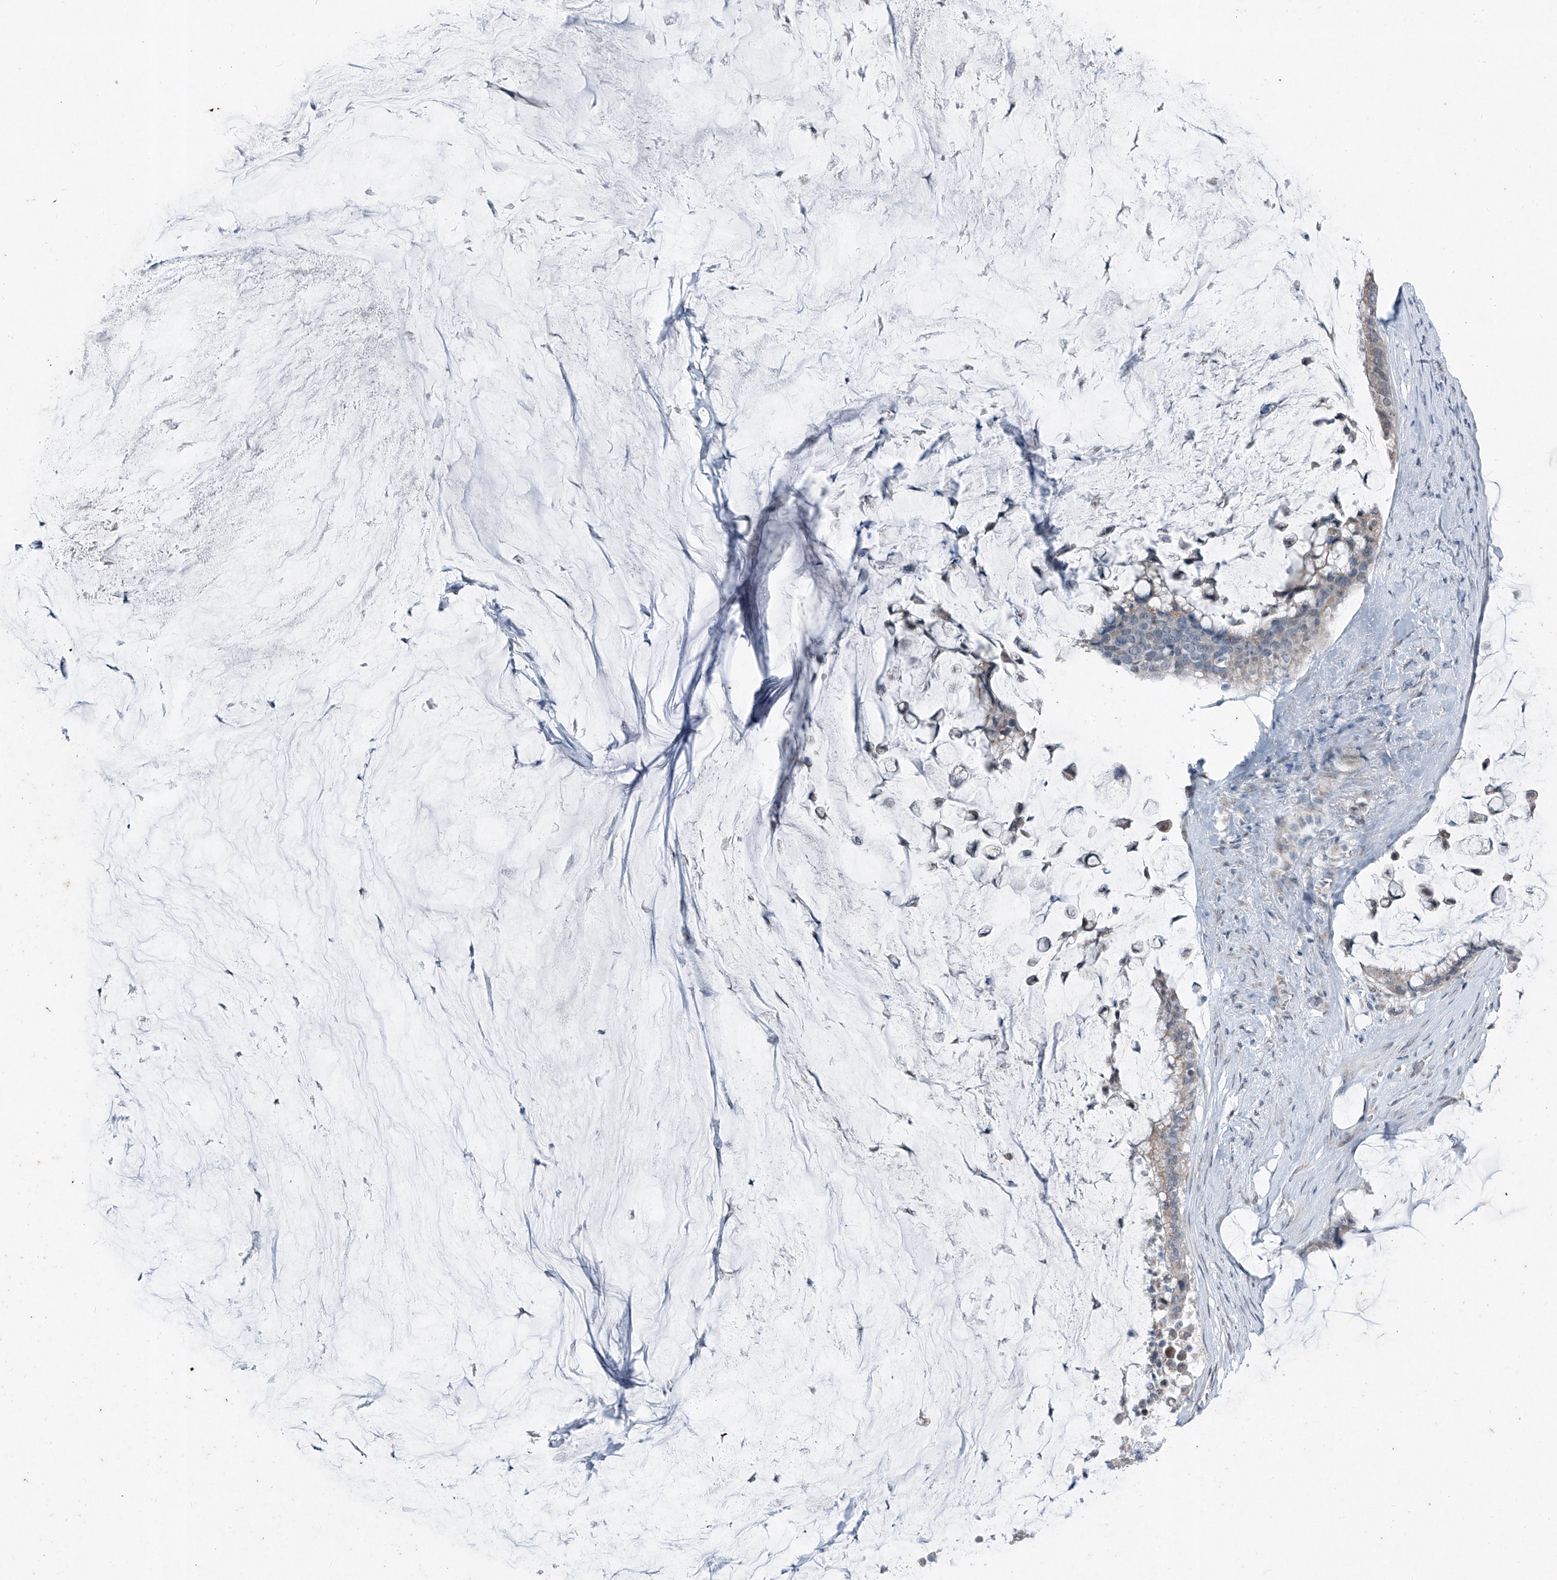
{"staining": {"intensity": "negative", "quantity": "none", "location": "none"}, "tissue": "pancreatic cancer", "cell_type": "Tumor cells", "image_type": "cancer", "snomed": [{"axis": "morphology", "description": "Adenocarcinoma, NOS"}, {"axis": "topography", "description": "Pancreas"}], "caption": "This photomicrograph is of pancreatic adenocarcinoma stained with IHC to label a protein in brown with the nuclei are counter-stained blue. There is no positivity in tumor cells.", "gene": "DYRK1B", "patient": {"sex": "male", "age": 41}}